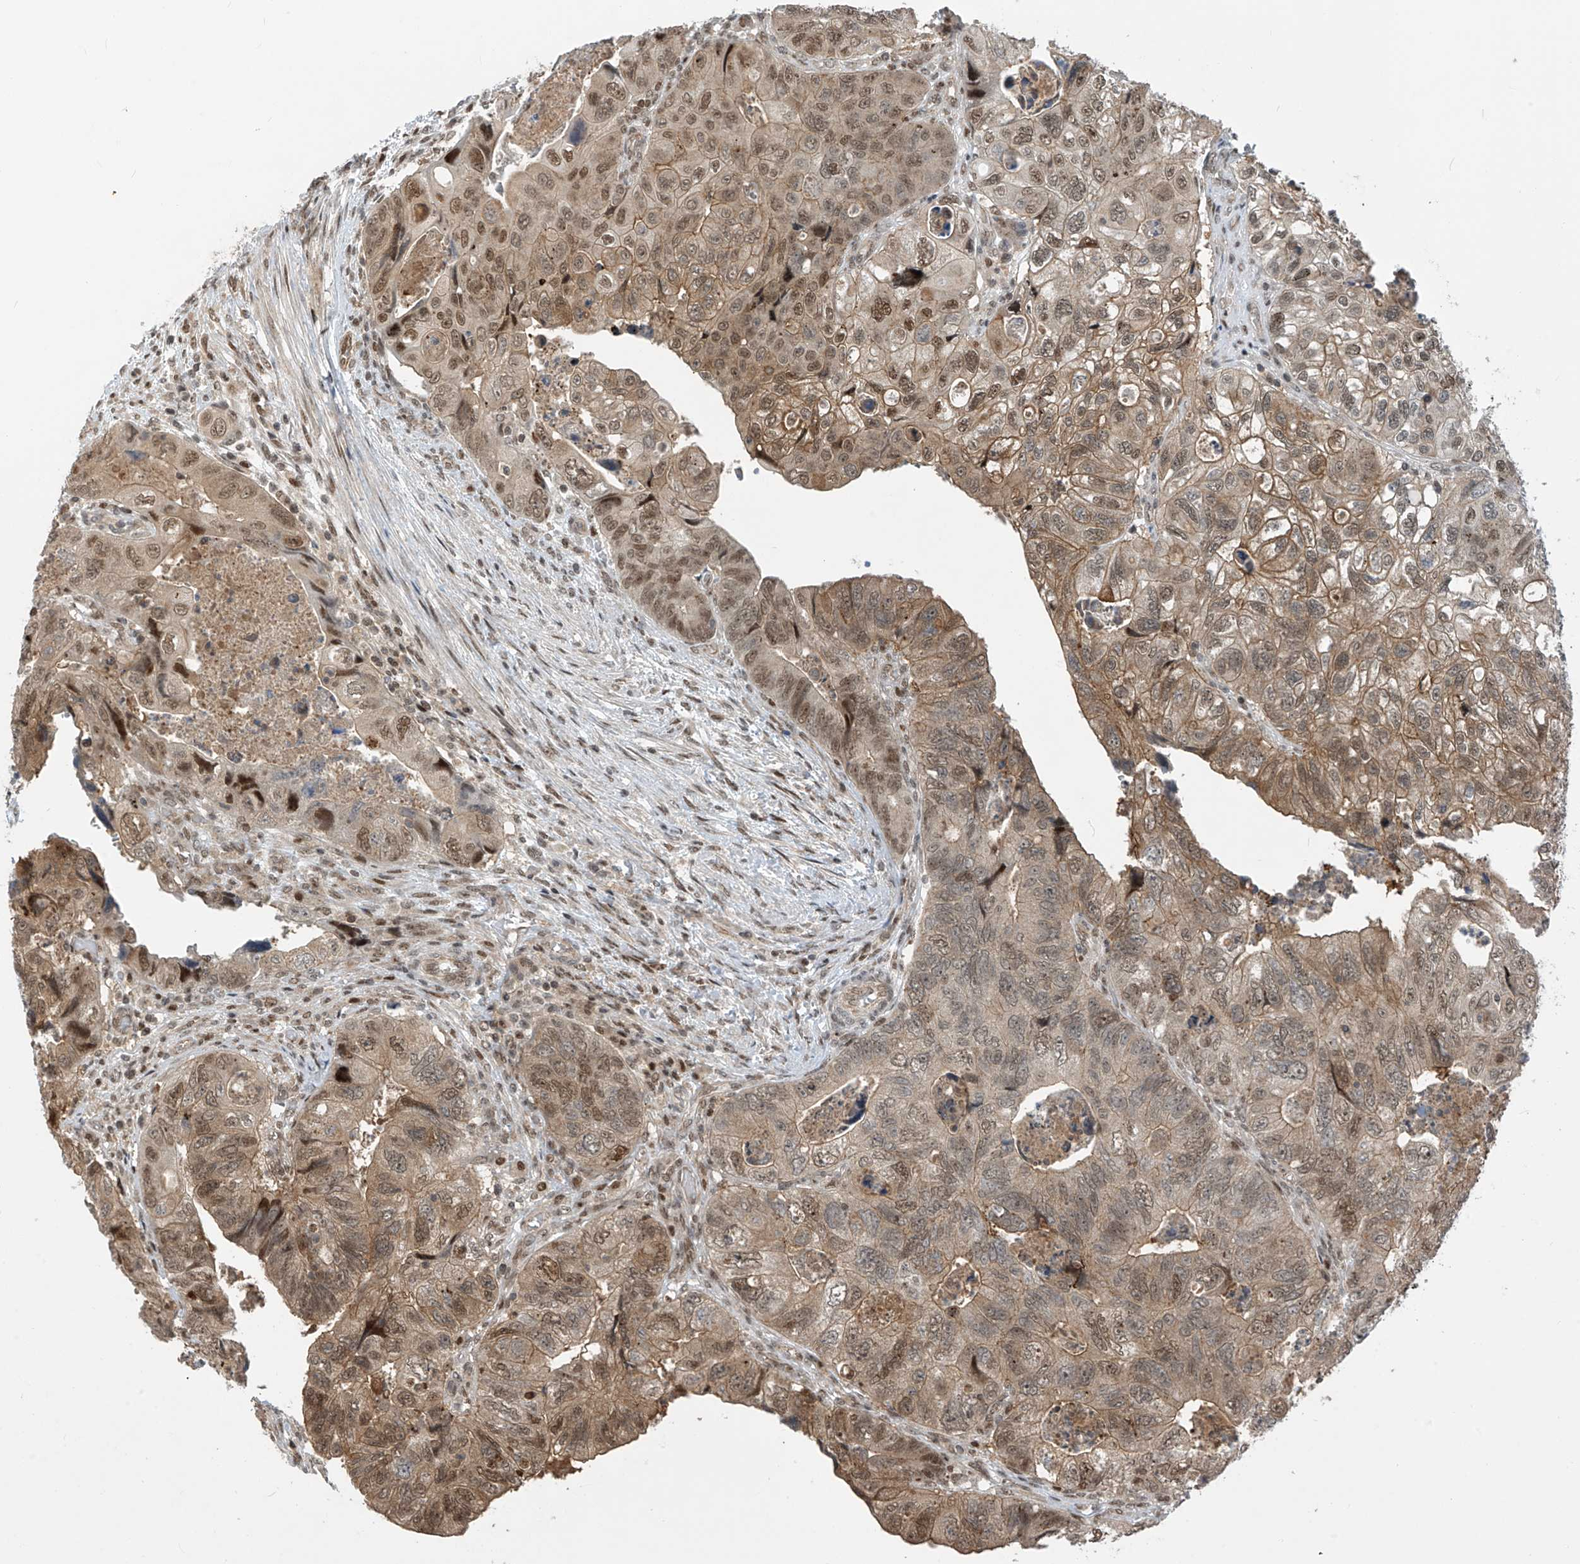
{"staining": {"intensity": "moderate", "quantity": ">75%", "location": "cytoplasmic/membranous,nuclear"}, "tissue": "colorectal cancer", "cell_type": "Tumor cells", "image_type": "cancer", "snomed": [{"axis": "morphology", "description": "Adenocarcinoma, NOS"}, {"axis": "topography", "description": "Rectum"}], "caption": "About >75% of tumor cells in human colorectal cancer (adenocarcinoma) show moderate cytoplasmic/membranous and nuclear protein positivity as visualized by brown immunohistochemical staining.", "gene": "LAGE3", "patient": {"sex": "male", "age": 63}}